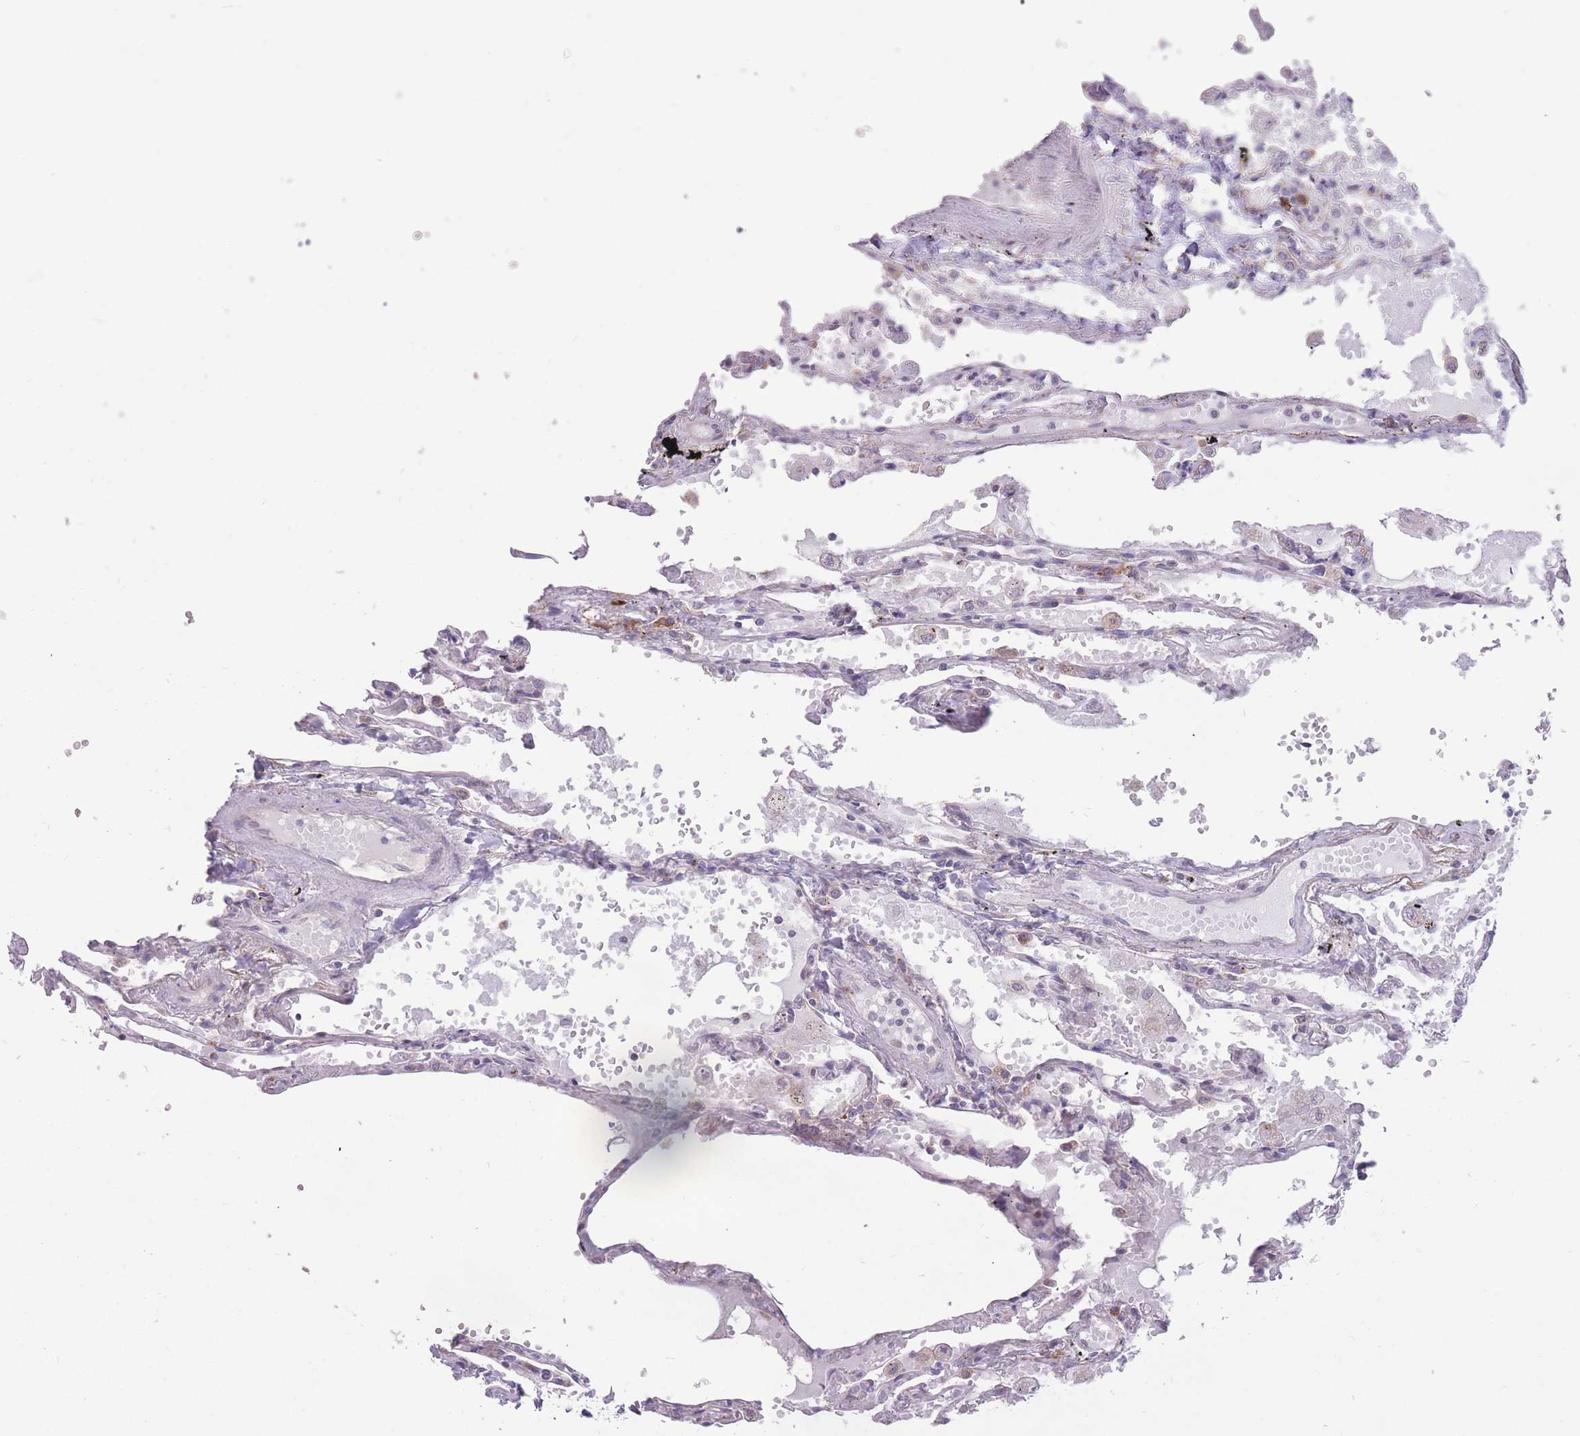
{"staining": {"intensity": "moderate", "quantity": "<25%", "location": "cytoplasmic/membranous"}, "tissue": "lung", "cell_type": "Alveolar cells", "image_type": "normal", "snomed": [{"axis": "morphology", "description": "Normal tissue, NOS"}, {"axis": "topography", "description": "Lung"}], "caption": "IHC of normal lung exhibits low levels of moderate cytoplasmic/membranous staining in about <25% of alveolar cells. (DAB IHC, brown staining for protein, blue staining for nuclei).", "gene": "TRAPPC5", "patient": {"sex": "female", "age": 67}}